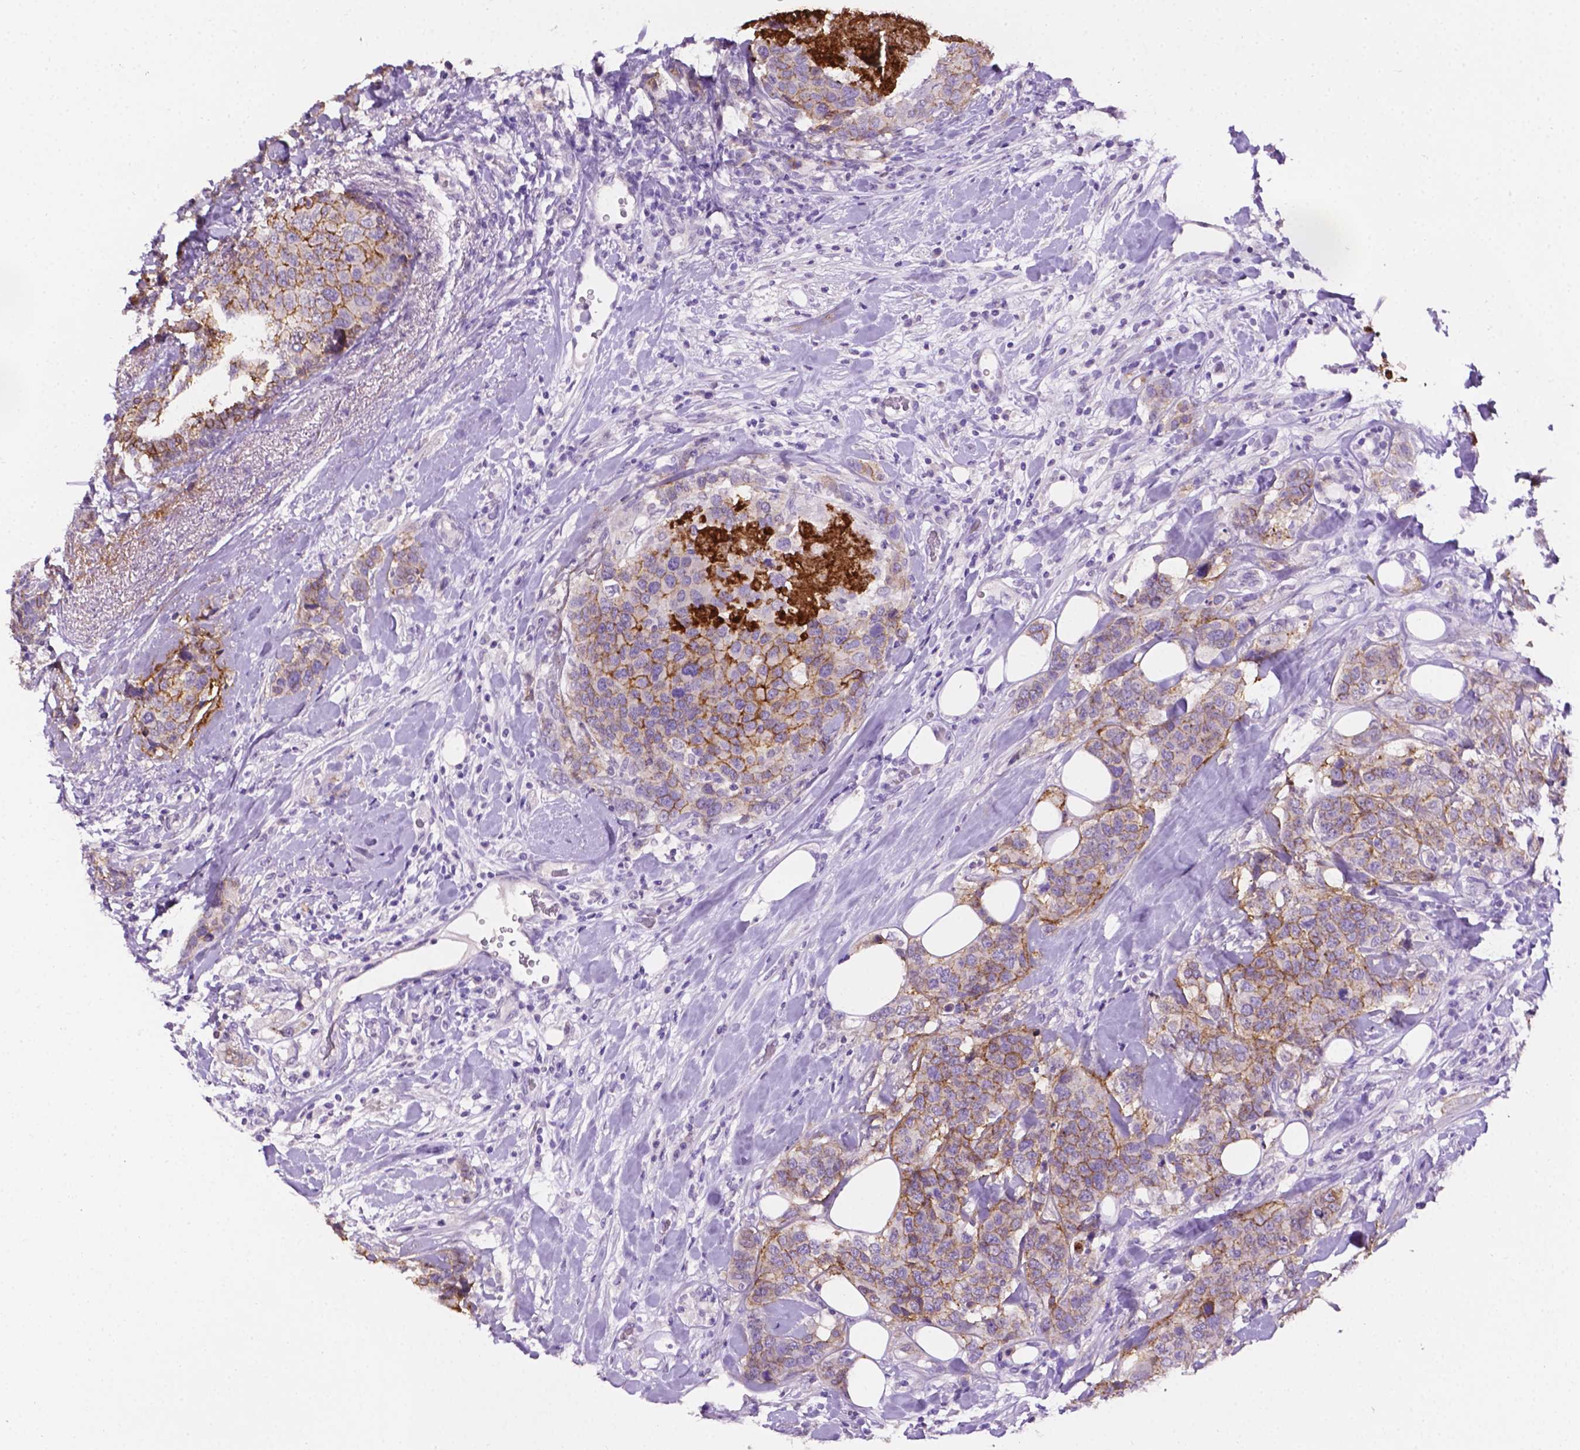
{"staining": {"intensity": "moderate", "quantity": "25%-75%", "location": "cytoplasmic/membranous"}, "tissue": "breast cancer", "cell_type": "Tumor cells", "image_type": "cancer", "snomed": [{"axis": "morphology", "description": "Lobular carcinoma"}, {"axis": "topography", "description": "Breast"}], "caption": "Breast cancer tissue reveals moderate cytoplasmic/membranous positivity in approximately 25%-75% of tumor cells, visualized by immunohistochemistry. The protein is stained brown, and the nuclei are stained in blue (DAB IHC with brightfield microscopy, high magnification).", "gene": "TACSTD2", "patient": {"sex": "female", "age": 59}}